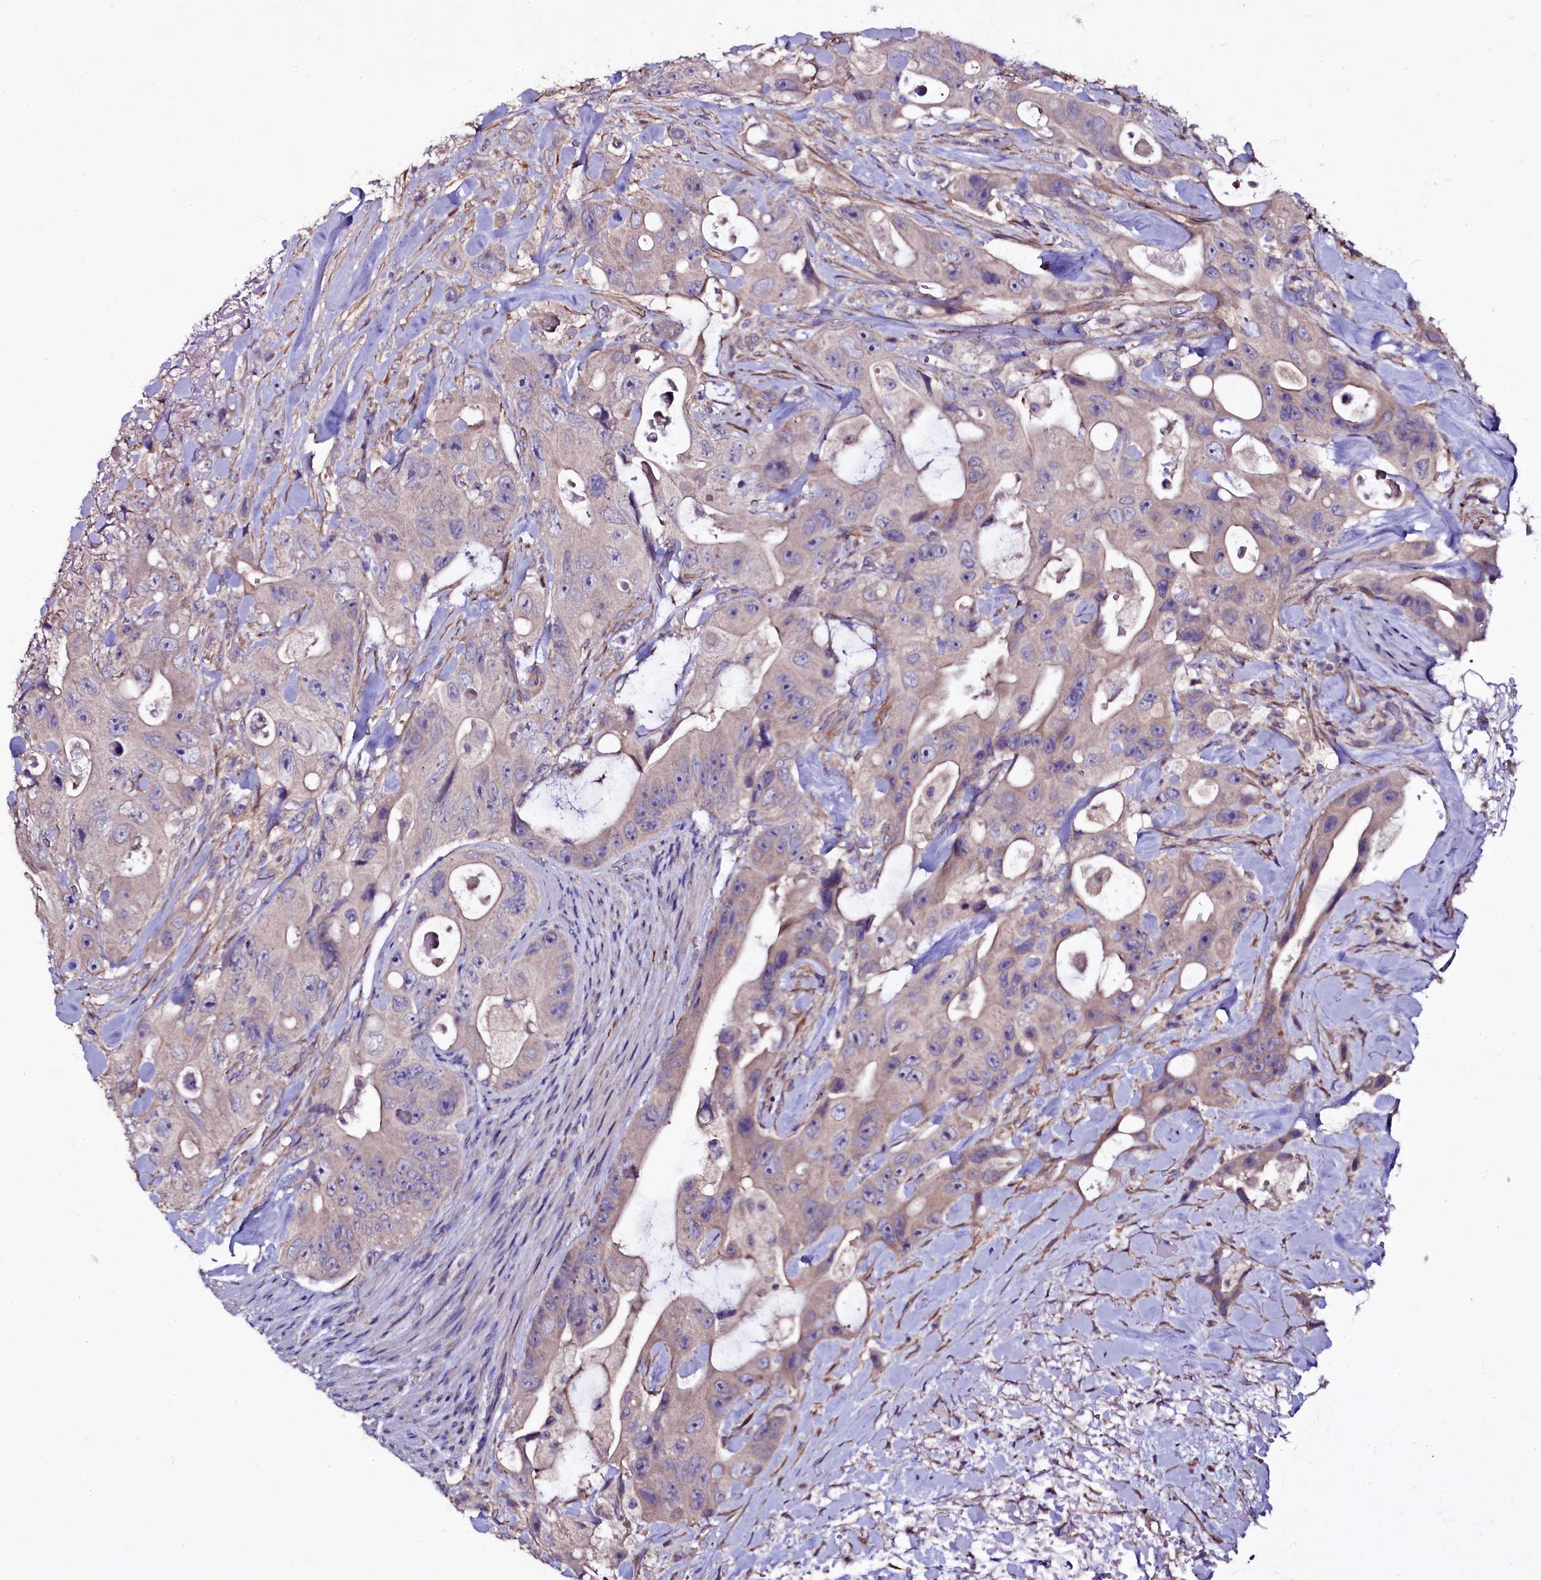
{"staining": {"intensity": "weak", "quantity": "<25%", "location": "cytoplasmic/membranous"}, "tissue": "colorectal cancer", "cell_type": "Tumor cells", "image_type": "cancer", "snomed": [{"axis": "morphology", "description": "Adenocarcinoma, NOS"}, {"axis": "topography", "description": "Colon"}], "caption": "IHC image of neoplastic tissue: colorectal cancer (adenocarcinoma) stained with DAB demonstrates no significant protein staining in tumor cells.", "gene": "WIPF3", "patient": {"sex": "female", "age": 46}}